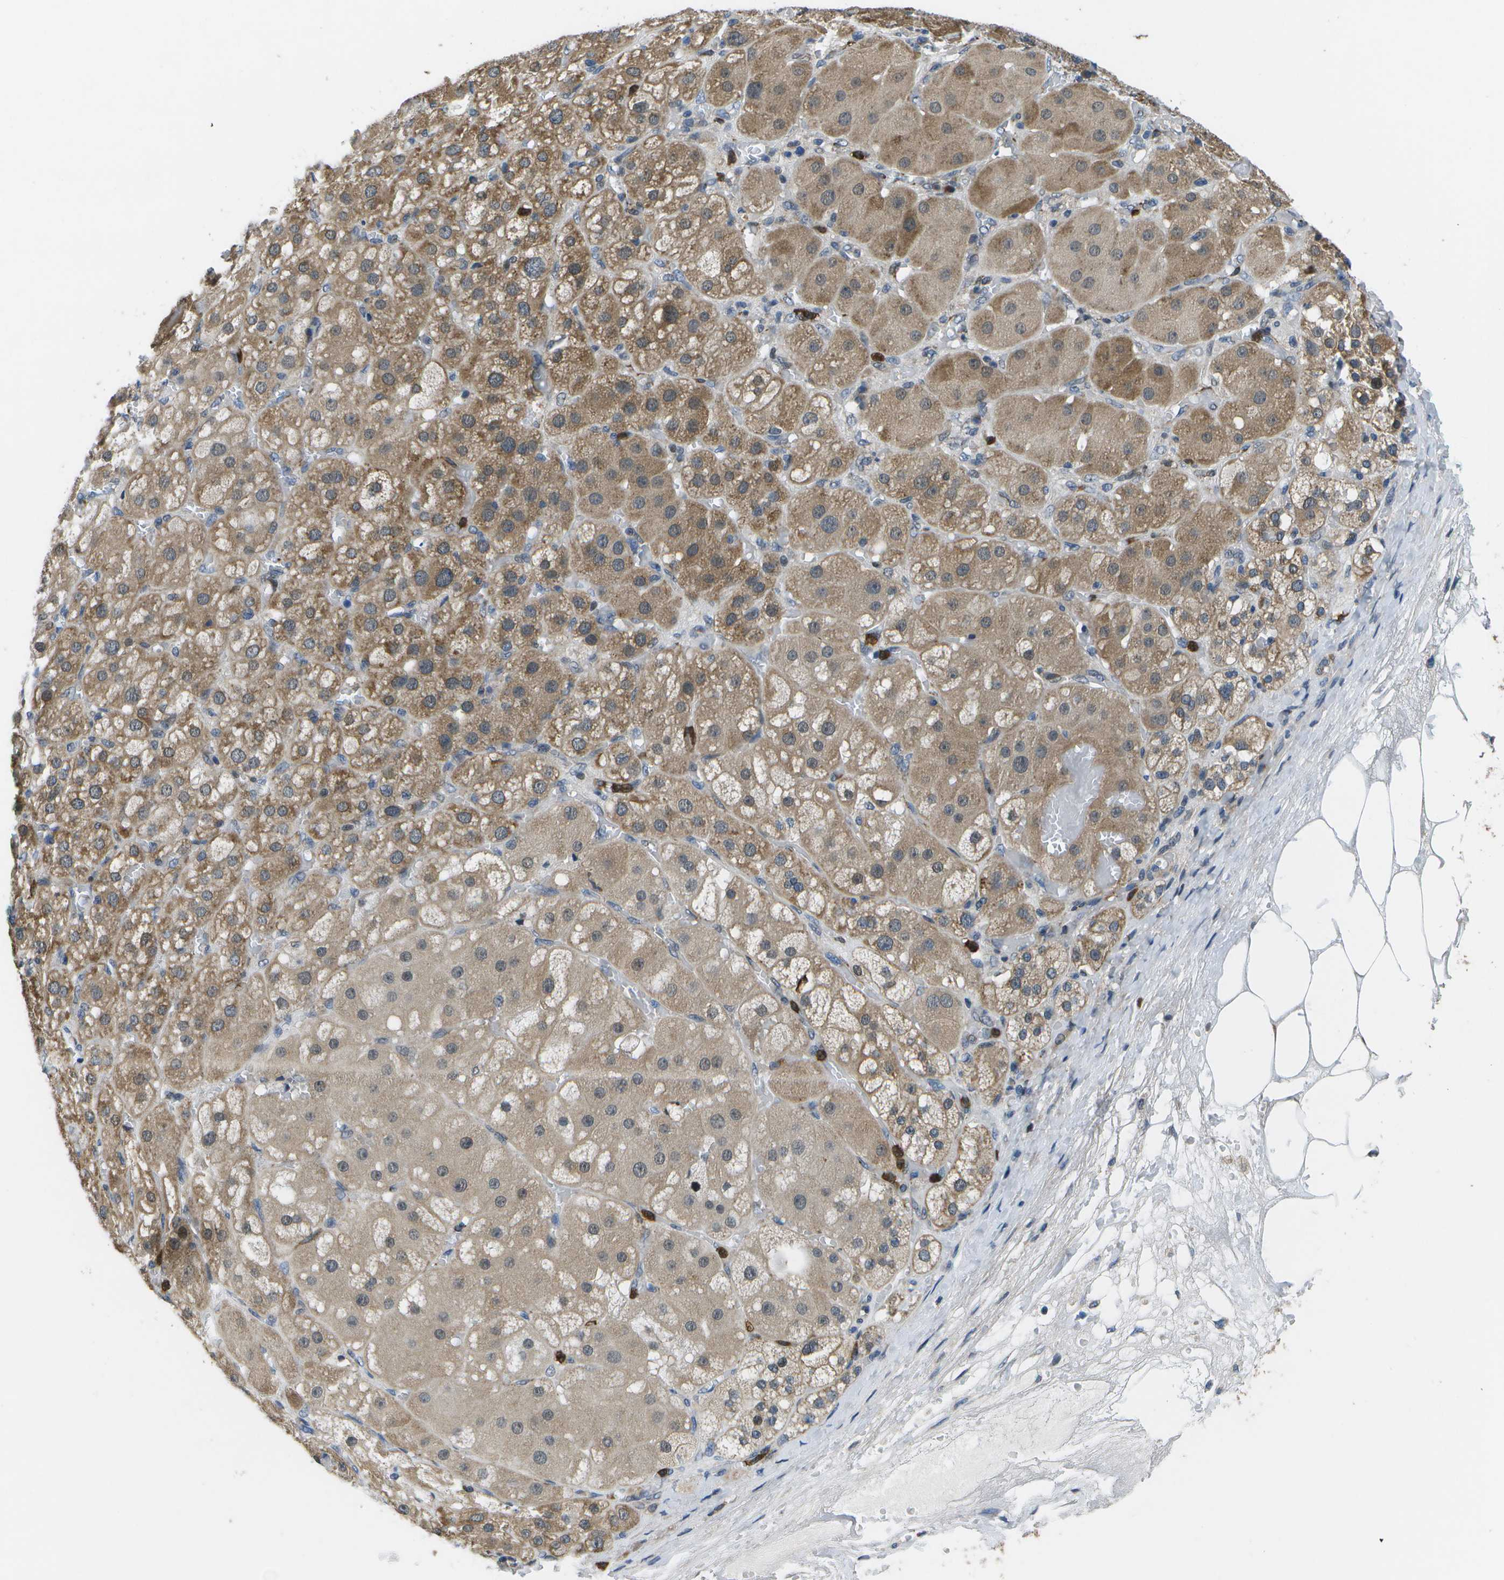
{"staining": {"intensity": "moderate", "quantity": ">75%", "location": "cytoplasmic/membranous,nuclear"}, "tissue": "adrenal gland", "cell_type": "Glandular cells", "image_type": "normal", "snomed": [{"axis": "morphology", "description": "Normal tissue, NOS"}, {"axis": "topography", "description": "Adrenal gland"}], "caption": "High-magnification brightfield microscopy of unremarkable adrenal gland stained with DAB (brown) and counterstained with hematoxylin (blue). glandular cells exhibit moderate cytoplasmic/membranous,nuclear expression is seen in about>75% of cells. The staining was performed using DAB (3,3'-diaminobenzidine) to visualize the protein expression in brown, while the nuclei were stained in blue with hematoxylin (Magnification: 20x).", "gene": "GALNT15", "patient": {"sex": "female", "age": 47}}